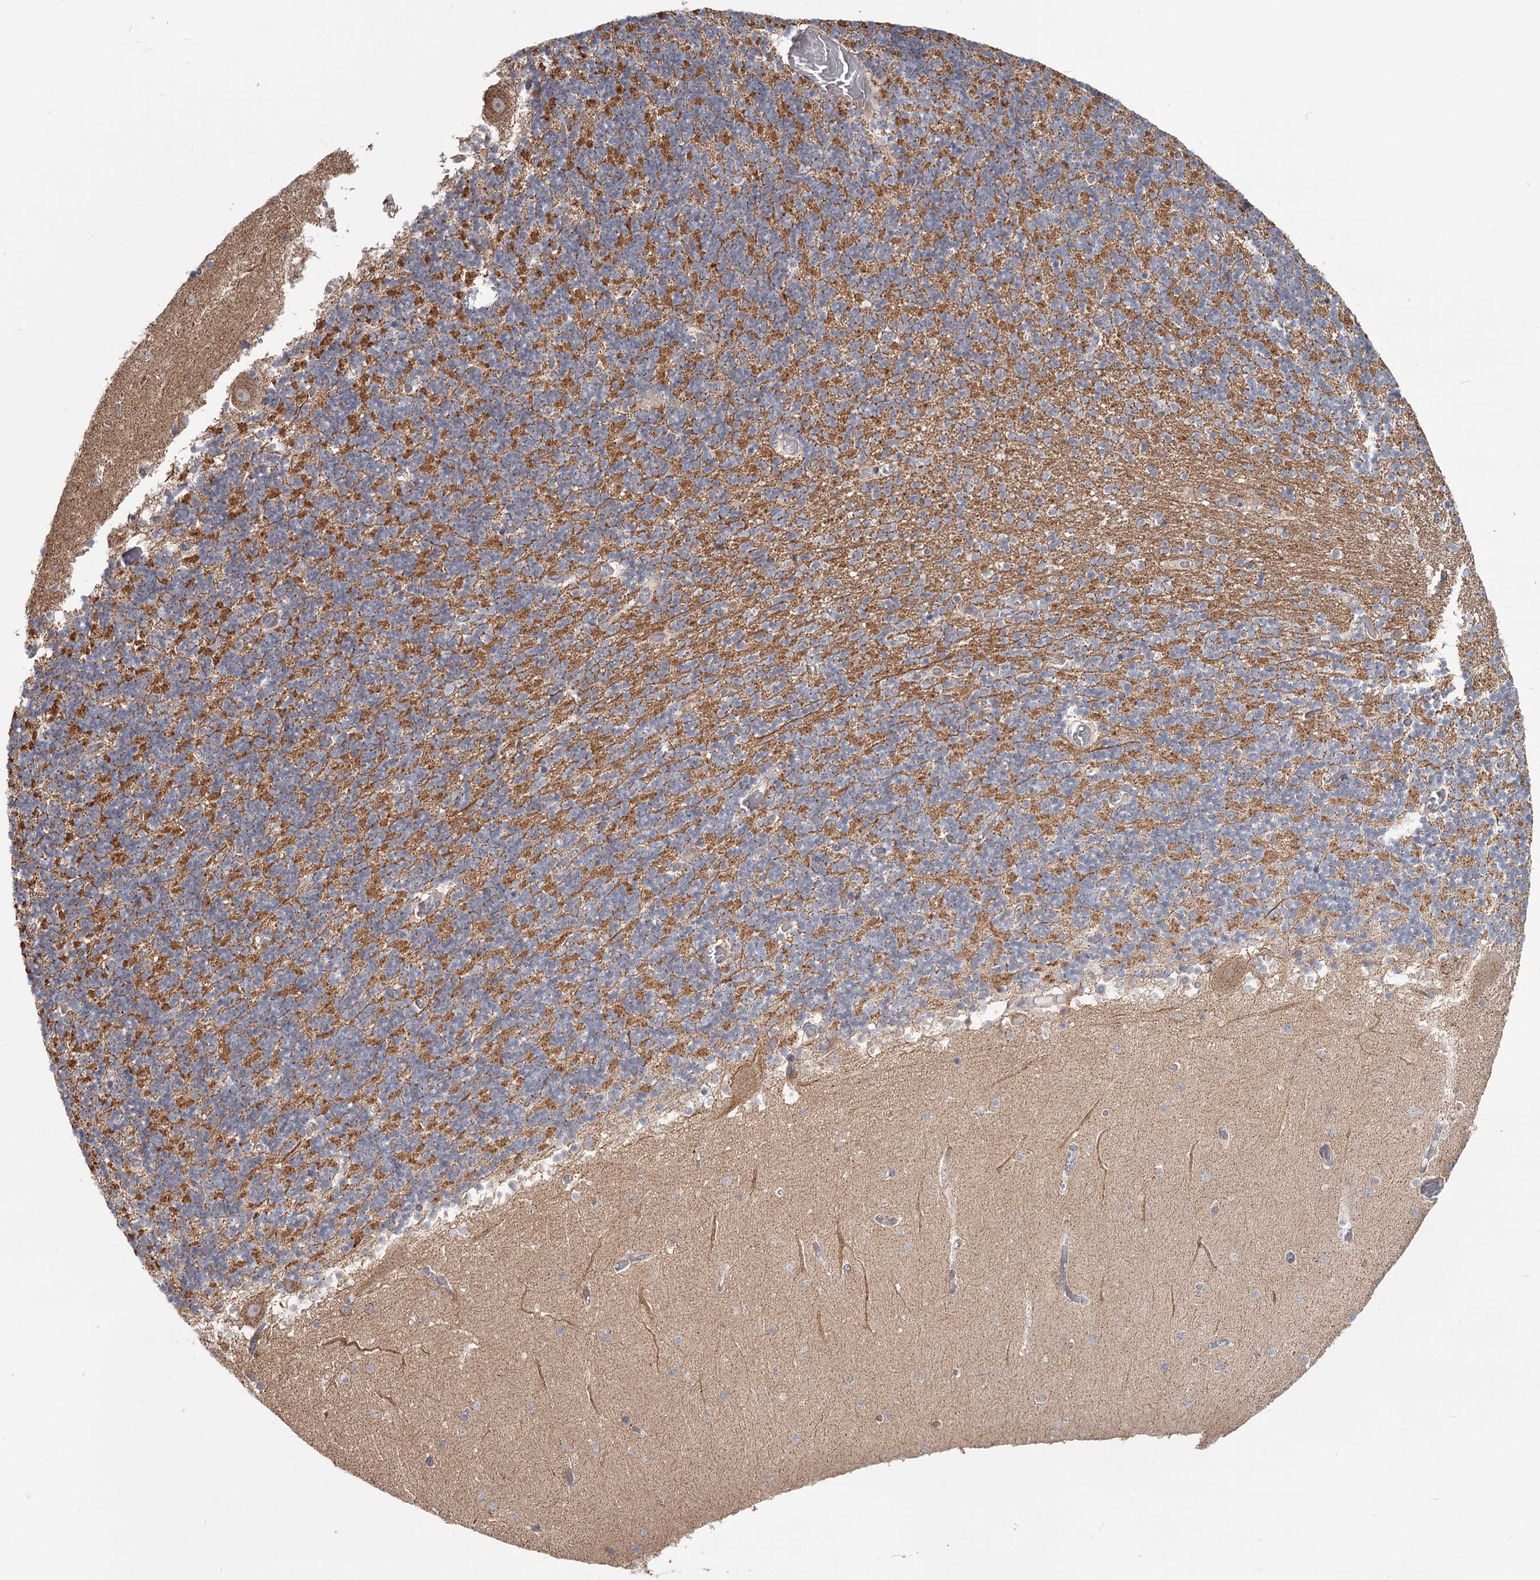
{"staining": {"intensity": "moderate", "quantity": "25%-75%", "location": "cytoplasmic/membranous"}, "tissue": "cerebellum", "cell_type": "Cells in granular layer", "image_type": "normal", "snomed": [{"axis": "morphology", "description": "Normal tissue, NOS"}, {"axis": "topography", "description": "Cerebellum"}], "caption": "The image displays staining of benign cerebellum, revealing moderate cytoplasmic/membranous protein expression (brown color) within cells in granular layer. The staining was performed using DAB (3,3'-diaminobenzidine) to visualize the protein expression in brown, while the nuclei were stained in blue with hematoxylin (Magnification: 20x).", "gene": "CDC123", "patient": {"sex": "female", "age": 28}}